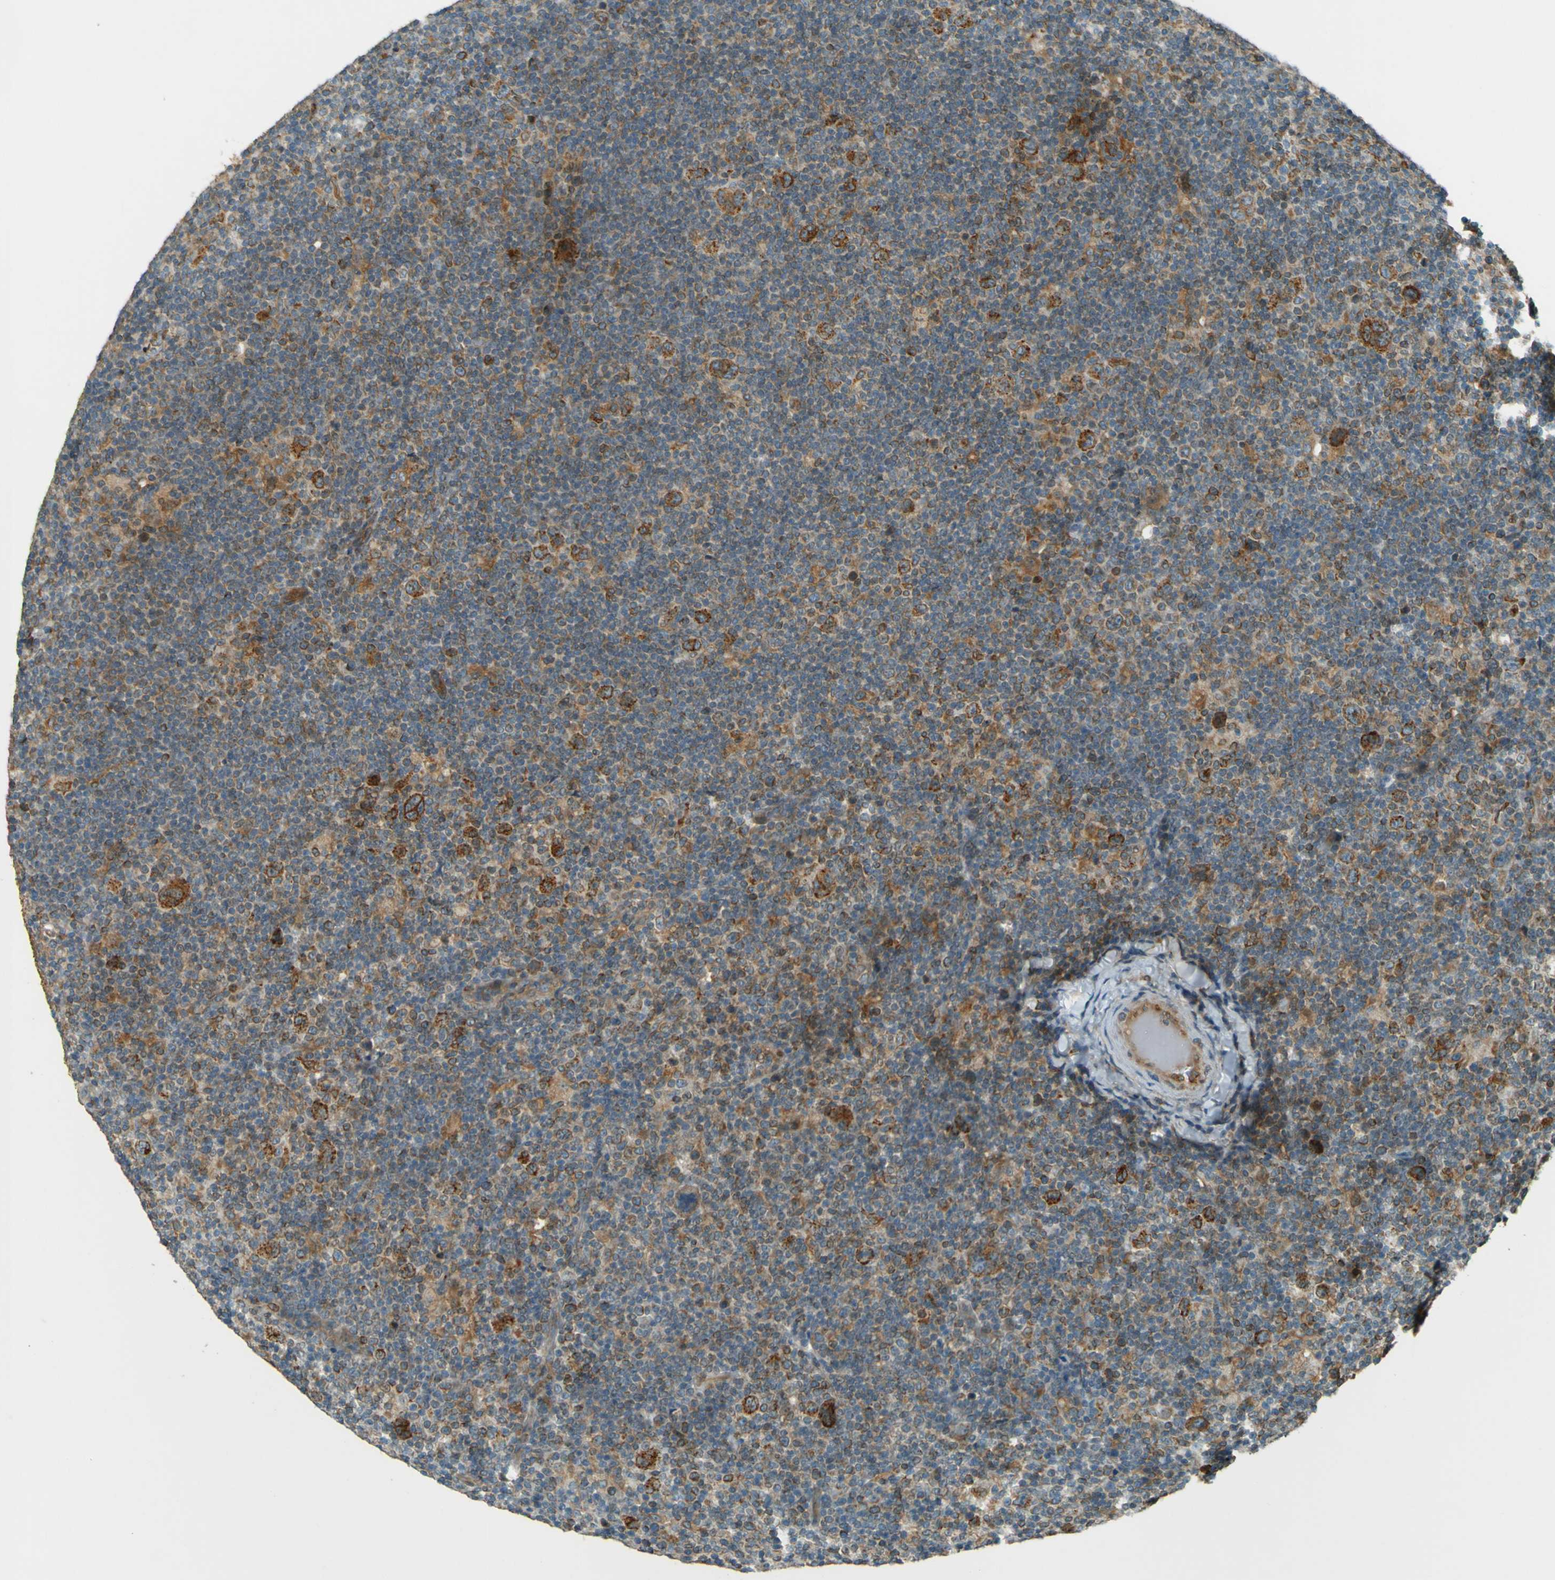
{"staining": {"intensity": "moderate", "quantity": ">75%", "location": "cytoplasmic/membranous"}, "tissue": "lymphoma", "cell_type": "Tumor cells", "image_type": "cancer", "snomed": [{"axis": "morphology", "description": "Hodgkin's disease, NOS"}, {"axis": "topography", "description": "Lymph node"}], "caption": "Protein expression analysis of human Hodgkin's disease reveals moderate cytoplasmic/membranous positivity in approximately >75% of tumor cells.", "gene": "LPCAT1", "patient": {"sex": "female", "age": 57}}